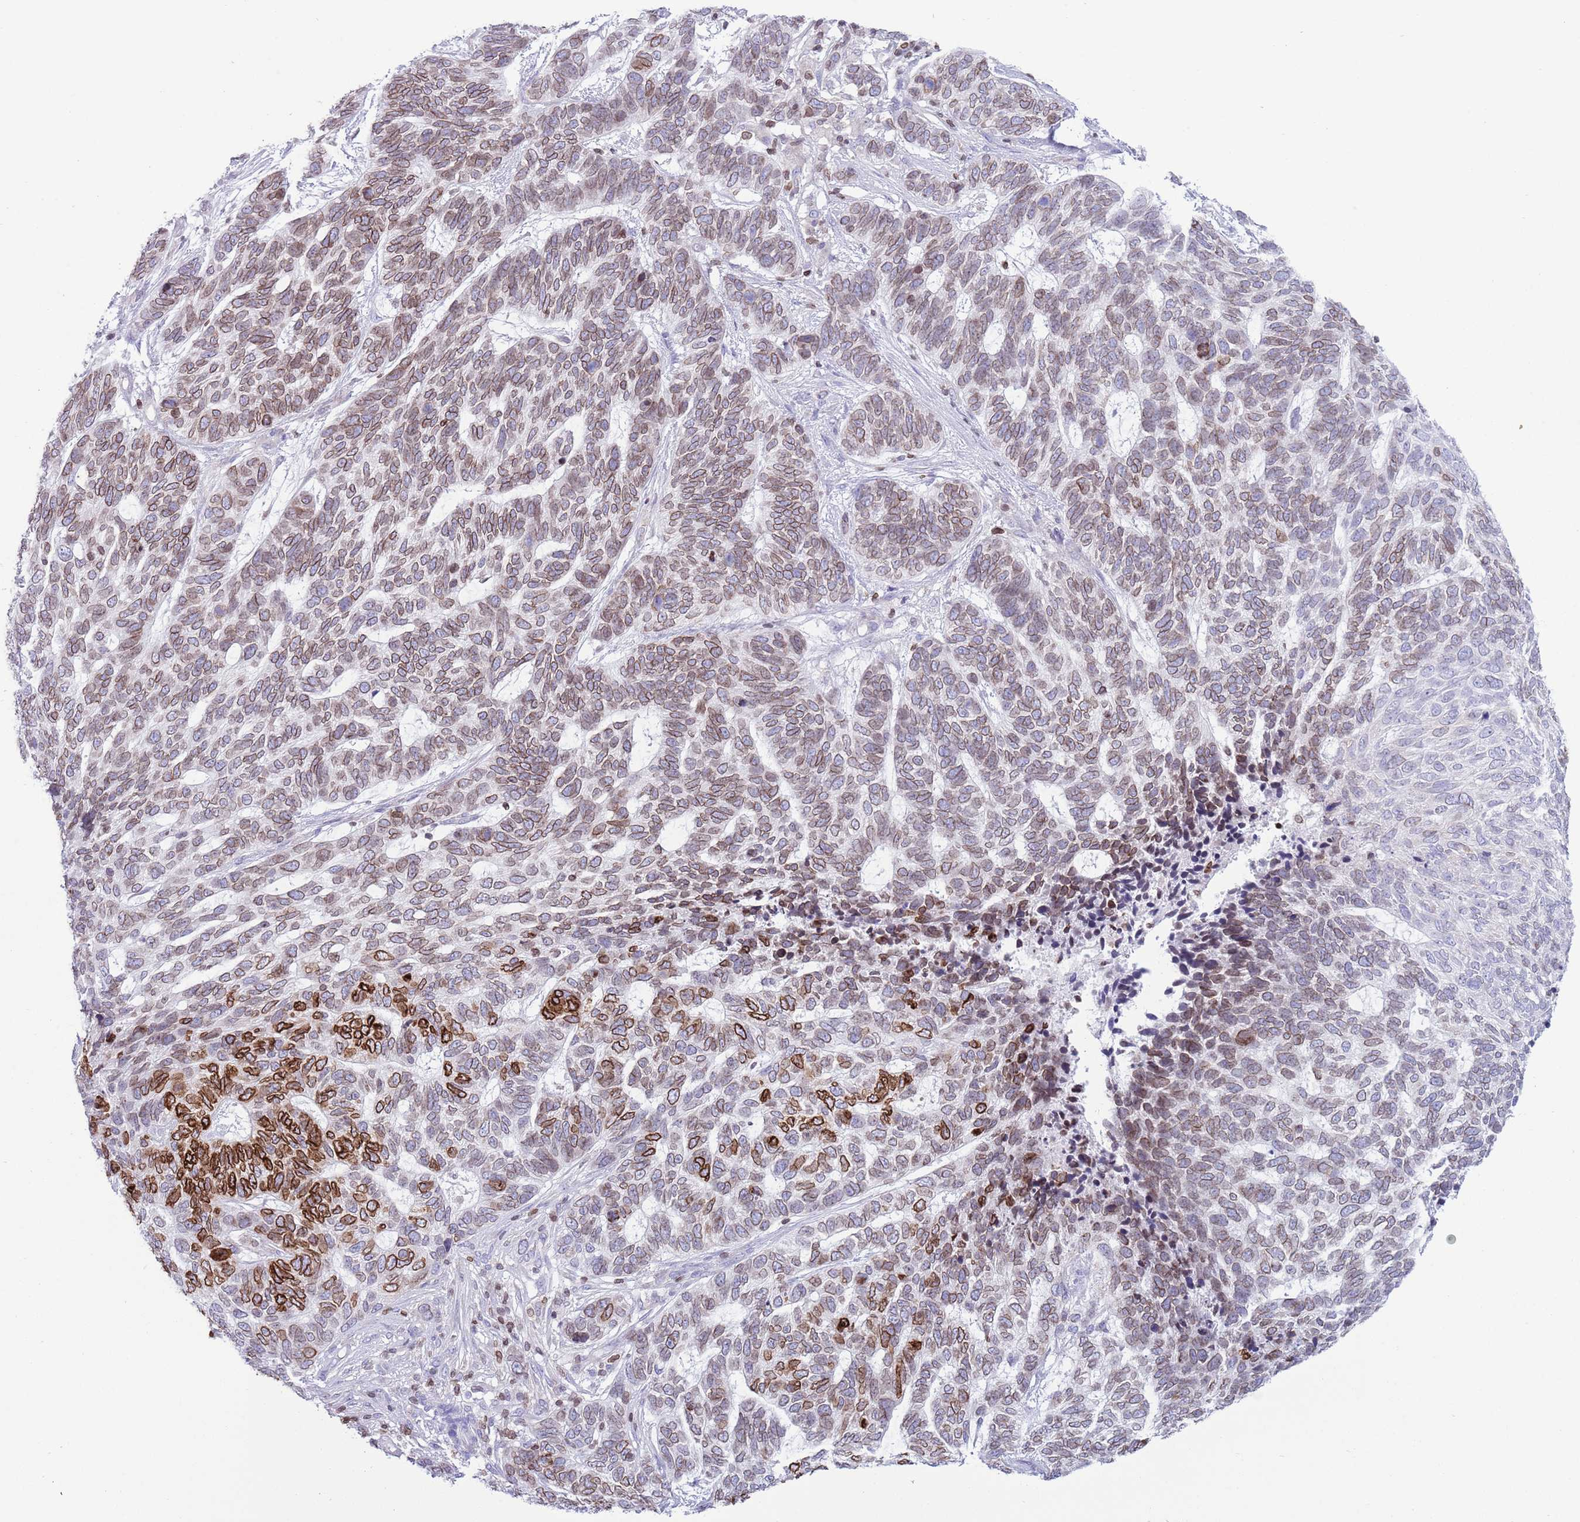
{"staining": {"intensity": "moderate", "quantity": "25%-75%", "location": "cytoplasmic/membranous,nuclear"}, "tissue": "skin cancer", "cell_type": "Tumor cells", "image_type": "cancer", "snomed": [{"axis": "morphology", "description": "Basal cell carcinoma"}, {"axis": "topography", "description": "Skin"}], "caption": "Tumor cells reveal moderate cytoplasmic/membranous and nuclear positivity in approximately 25%-75% of cells in skin cancer (basal cell carcinoma). Nuclei are stained in blue.", "gene": "LBR", "patient": {"sex": "female", "age": 65}}